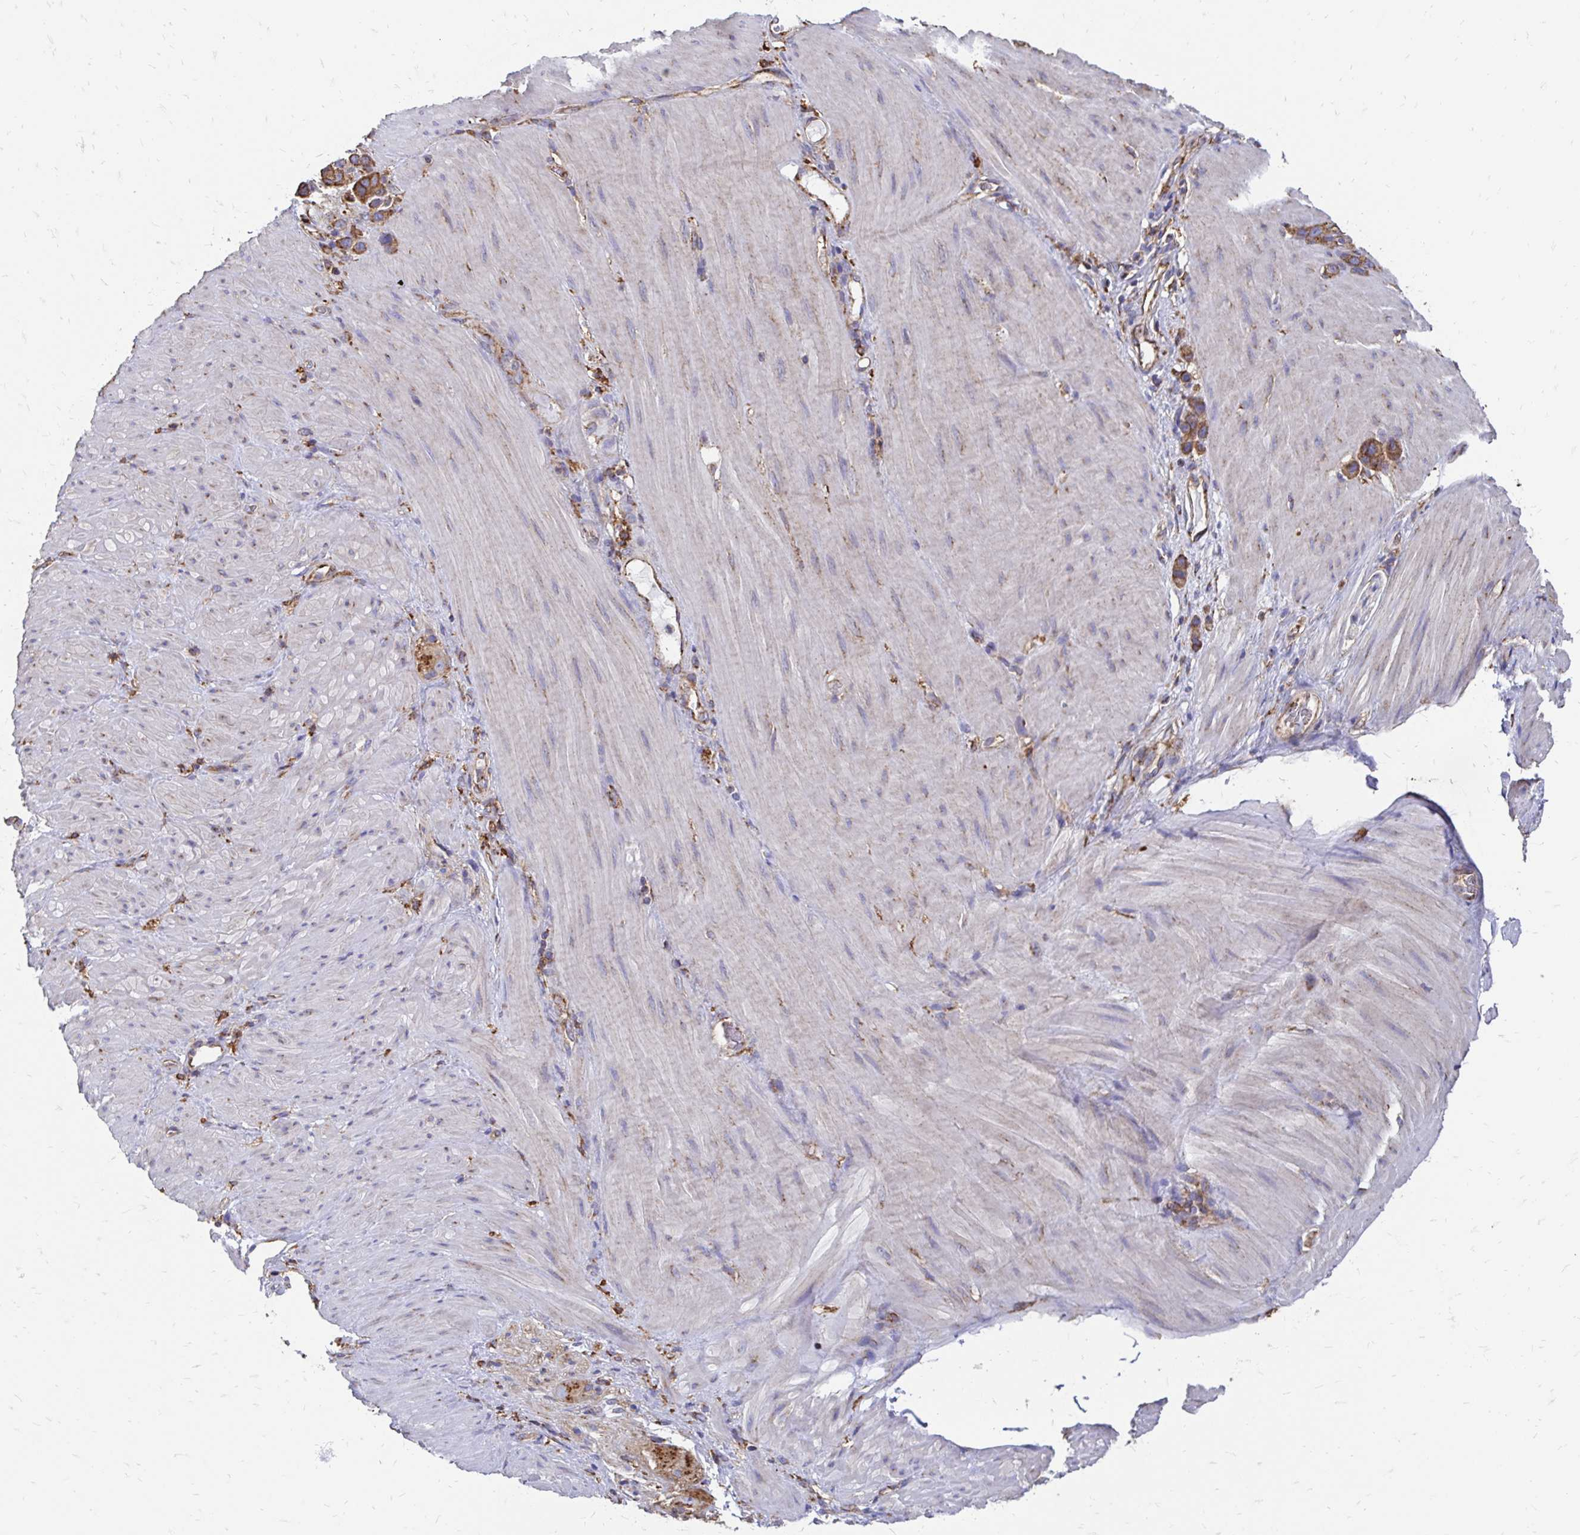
{"staining": {"intensity": "moderate", "quantity": ">75%", "location": "cytoplasmic/membranous"}, "tissue": "stomach cancer", "cell_type": "Tumor cells", "image_type": "cancer", "snomed": [{"axis": "morphology", "description": "Adenocarcinoma, NOS"}, {"axis": "topography", "description": "Stomach"}], "caption": "High-power microscopy captured an immunohistochemistry (IHC) image of adenocarcinoma (stomach), revealing moderate cytoplasmic/membranous positivity in approximately >75% of tumor cells.", "gene": "CLTC", "patient": {"sex": "female", "age": 65}}